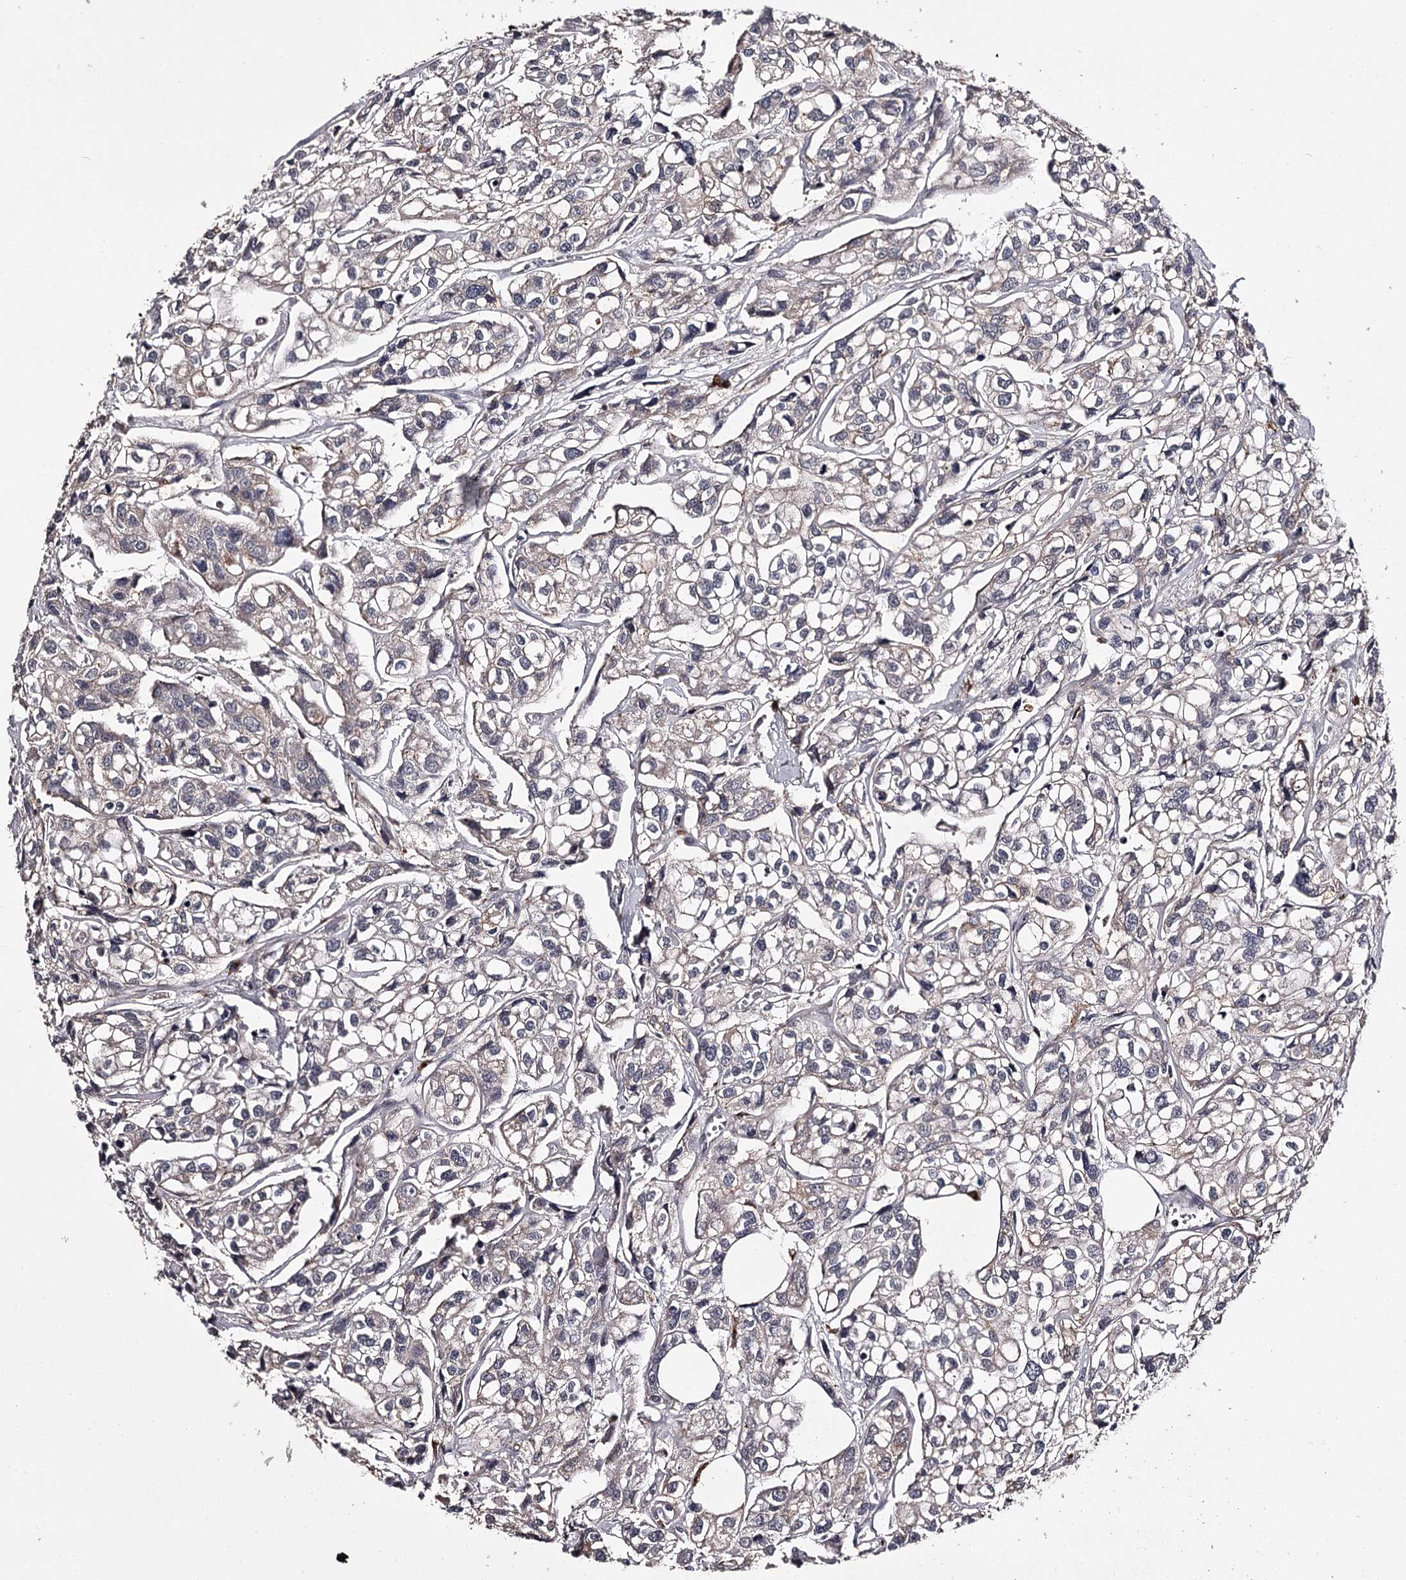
{"staining": {"intensity": "negative", "quantity": "none", "location": "none"}, "tissue": "urothelial cancer", "cell_type": "Tumor cells", "image_type": "cancer", "snomed": [{"axis": "morphology", "description": "Urothelial carcinoma, High grade"}, {"axis": "topography", "description": "Urinary bladder"}], "caption": "Photomicrograph shows no significant protein expression in tumor cells of urothelial carcinoma (high-grade).", "gene": "SLC32A1", "patient": {"sex": "male", "age": 67}}